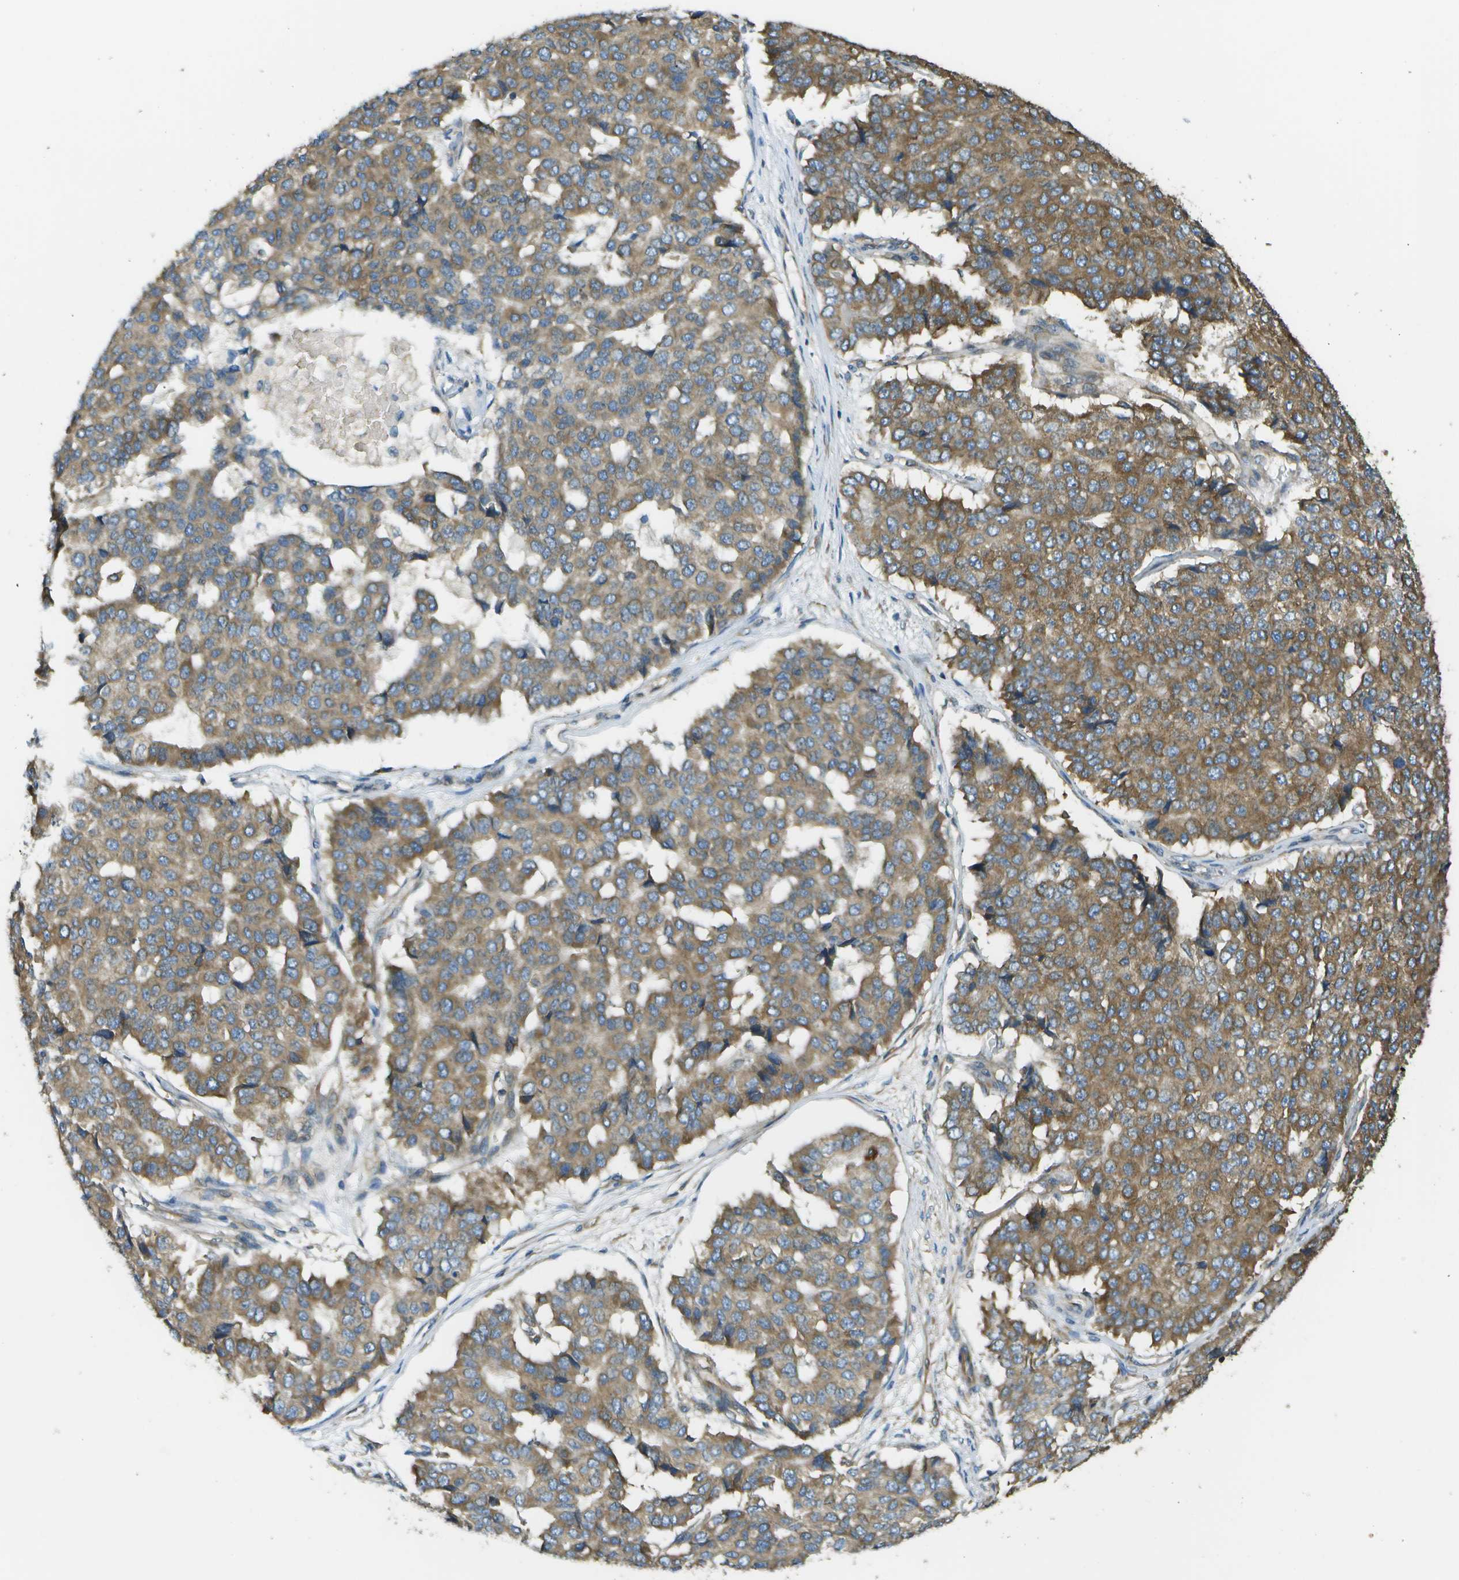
{"staining": {"intensity": "moderate", "quantity": ">75%", "location": "cytoplasmic/membranous"}, "tissue": "pancreatic cancer", "cell_type": "Tumor cells", "image_type": "cancer", "snomed": [{"axis": "morphology", "description": "Adenocarcinoma, NOS"}, {"axis": "topography", "description": "Pancreas"}], "caption": "Immunohistochemical staining of pancreatic adenocarcinoma exhibits medium levels of moderate cytoplasmic/membranous protein staining in about >75% of tumor cells.", "gene": "DNAJB11", "patient": {"sex": "male", "age": 50}}